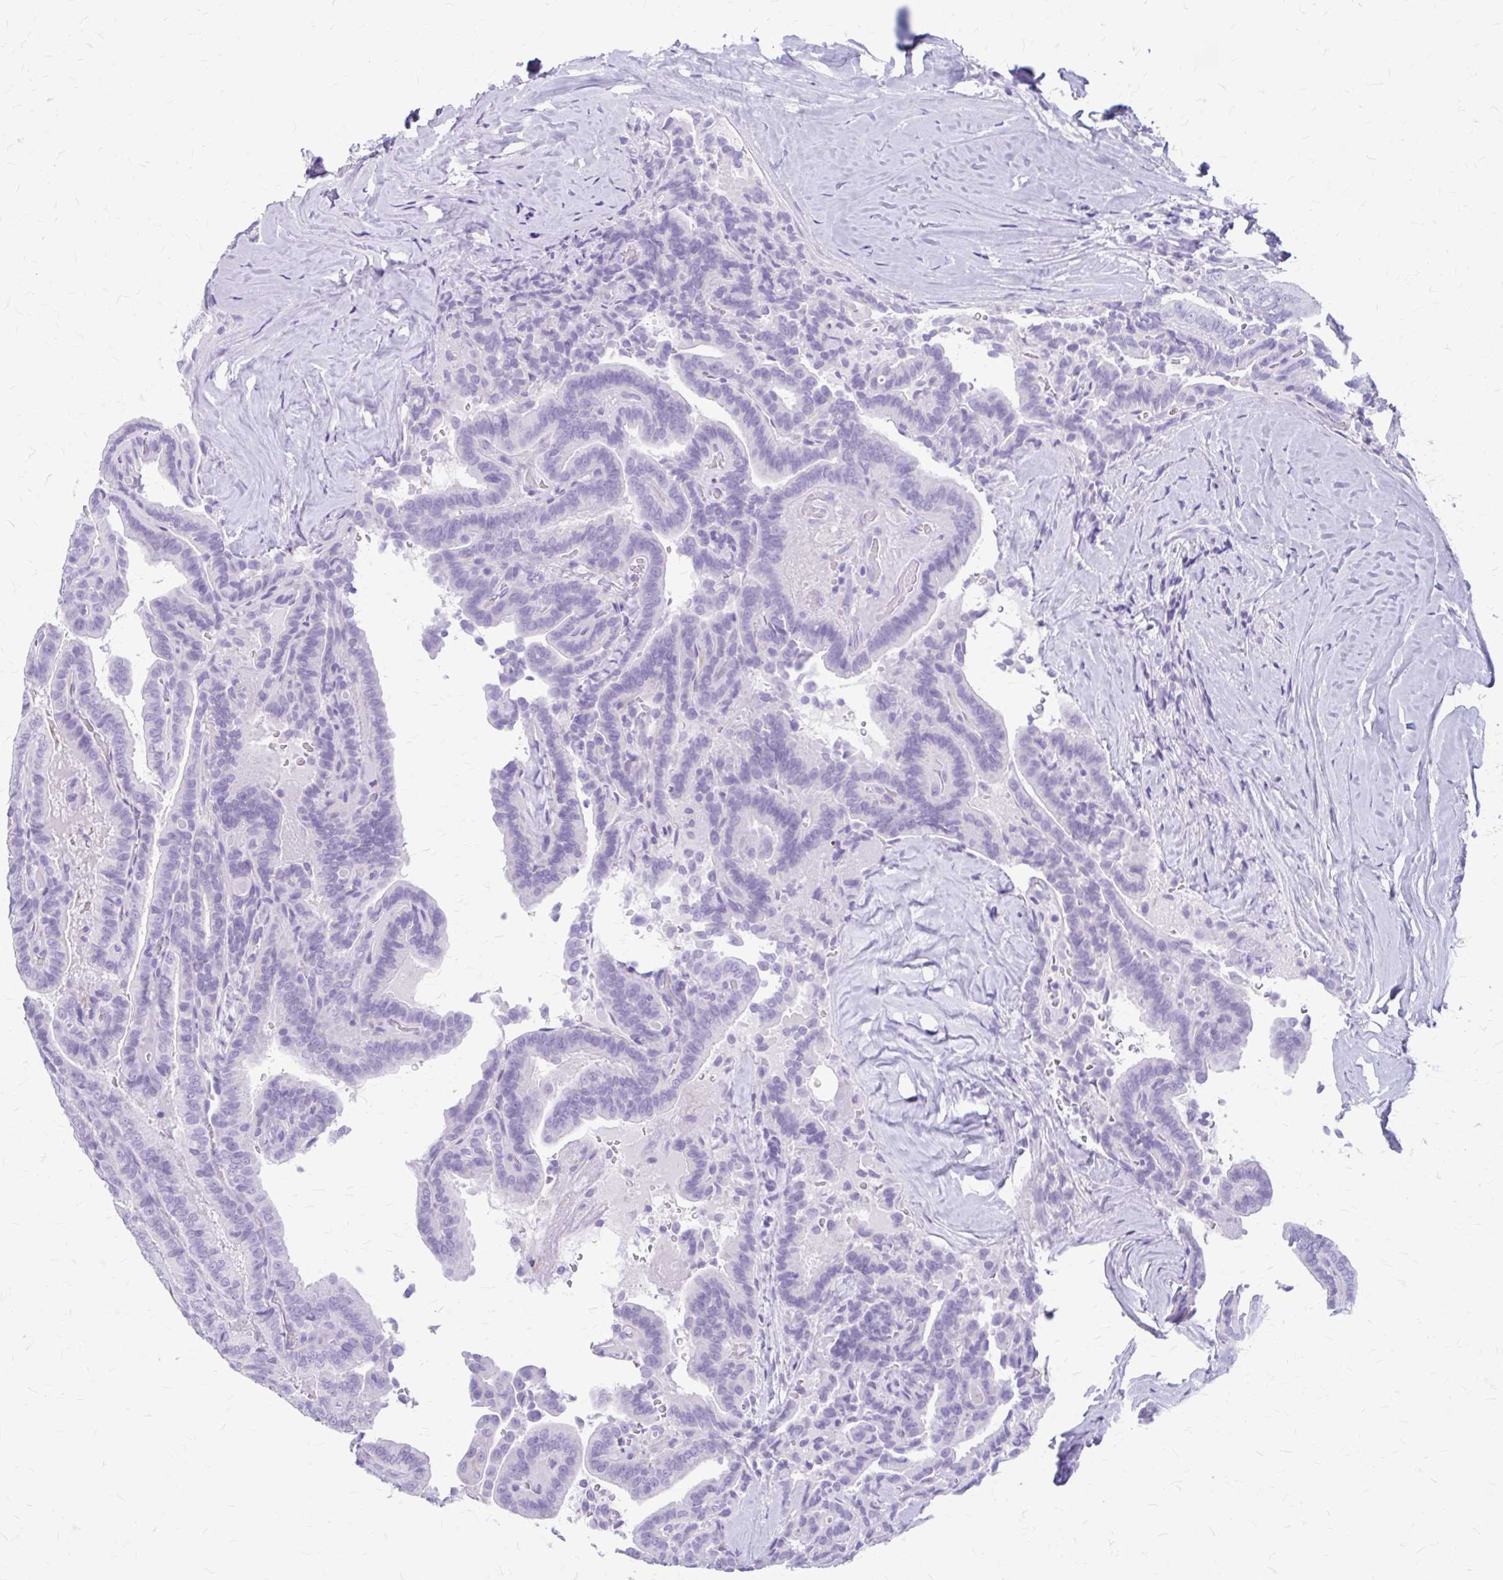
{"staining": {"intensity": "negative", "quantity": "none", "location": "none"}, "tissue": "thyroid cancer", "cell_type": "Tumor cells", "image_type": "cancer", "snomed": [{"axis": "morphology", "description": "Papillary adenocarcinoma, NOS"}, {"axis": "topography", "description": "Thyroid gland"}], "caption": "Papillary adenocarcinoma (thyroid) was stained to show a protein in brown. There is no significant staining in tumor cells. The staining was performed using DAB to visualize the protein expression in brown, while the nuclei were stained in blue with hematoxylin (Magnification: 20x).", "gene": "KLHDC7A", "patient": {"sex": "male", "age": 61}}